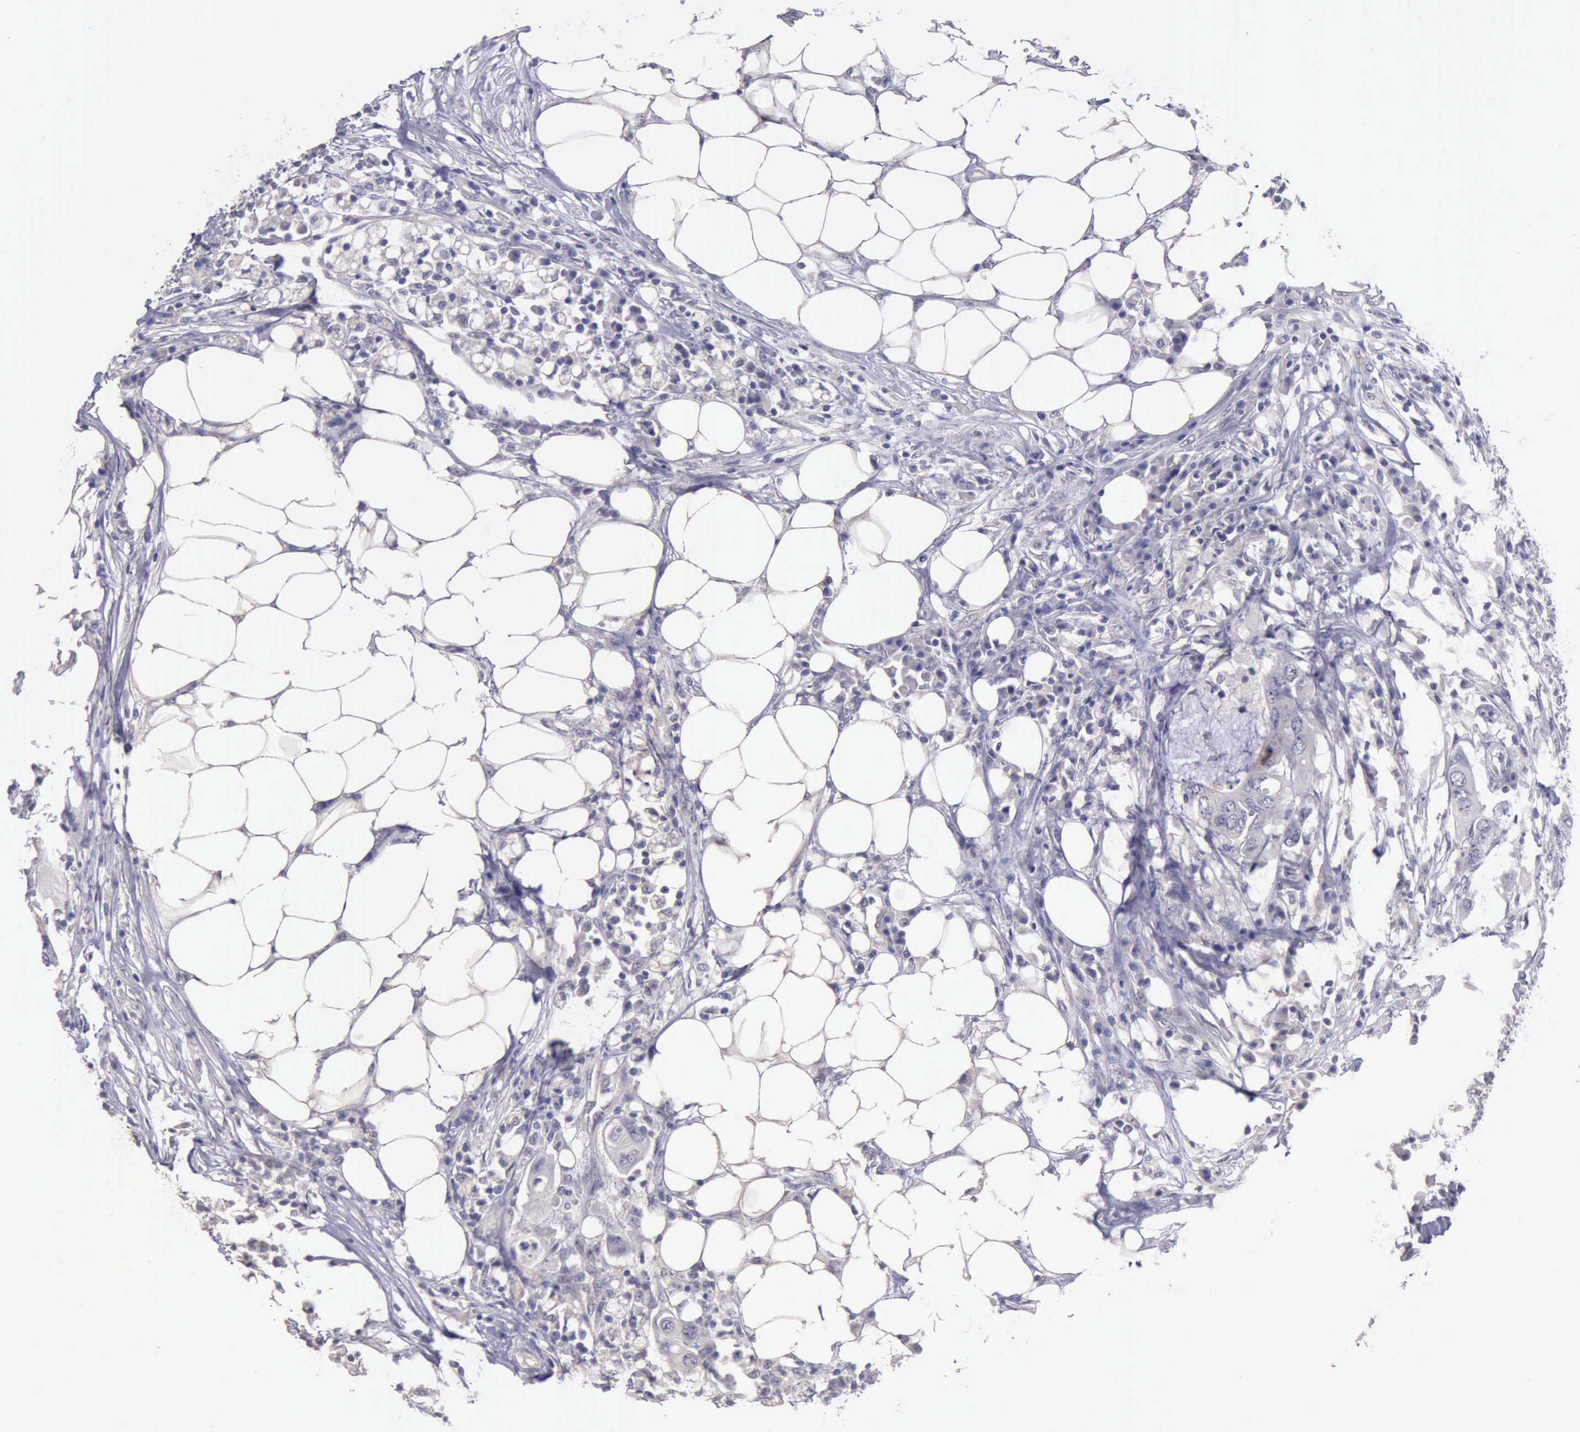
{"staining": {"intensity": "negative", "quantity": "none", "location": "none"}, "tissue": "colorectal cancer", "cell_type": "Tumor cells", "image_type": "cancer", "snomed": [{"axis": "morphology", "description": "Adenocarcinoma, NOS"}, {"axis": "topography", "description": "Colon"}], "caption": "Human adenocarcinoma (colorectal) stained for a protein using immunohistochemistry (IHC) reveals no expression in tumor cells.", "gene": "KCND1", "patient": {"sex": "male", "age": 71}}